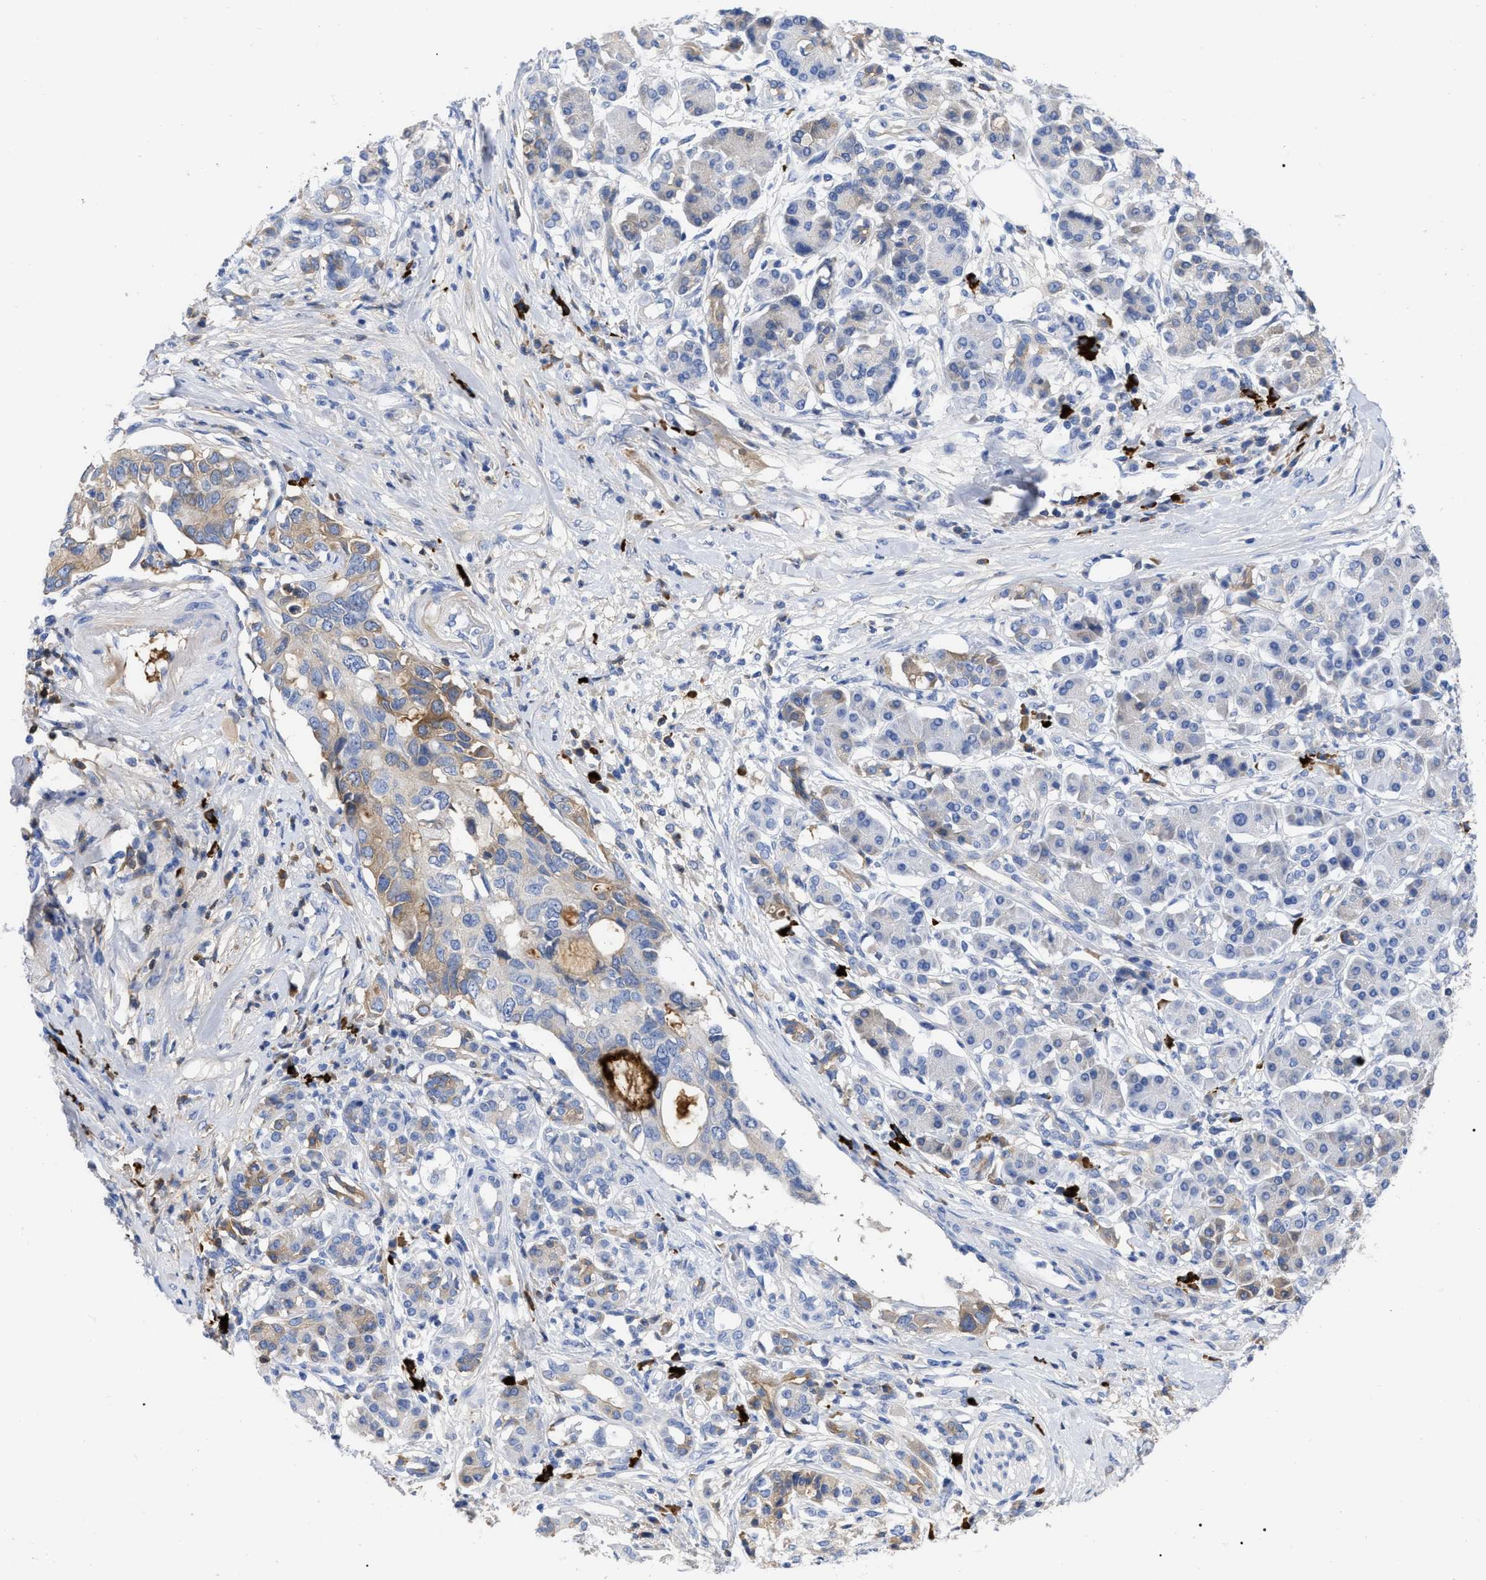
{"staining": {"intensity": "moderate", "quantity": "25%-75%", "location": "cytoplasmic/membranous"}, "tissue": "pancreatic cancer", "cell_type": "Tumor cells", "image_type": "cancer", "snomed": [{"axis": "morphology", "description": "Adenocarcinoma, NOS"}, {"axis": "topography", "description": "Pancreas"}], "caption": "This micrograph reveals IHC staining of pancreatic adenocarcinoma, with medium moderate cytoplasmic/membranous positivity in about 25%-75% of tumor cells.", "gene": "IGHV5-51", "patient": {"sex": "female", "age": 56}}